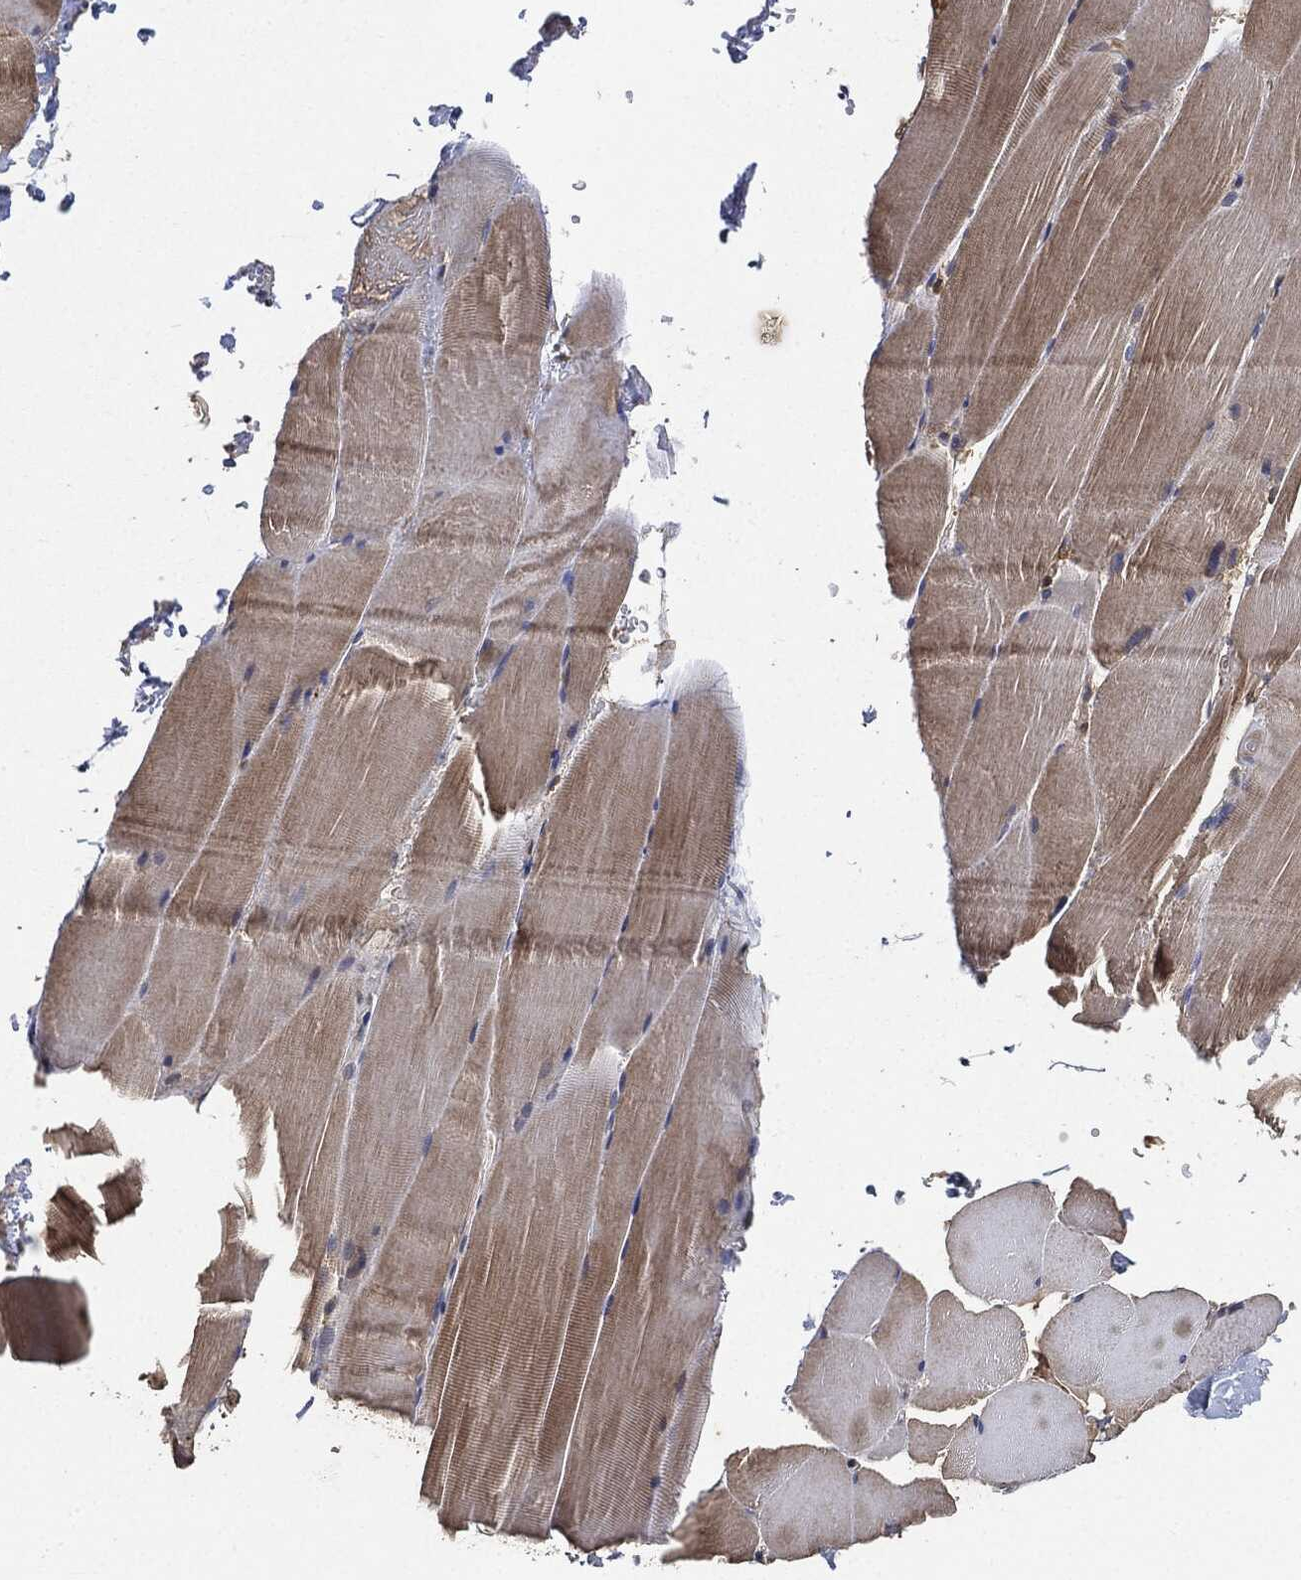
{"staining": {"intensity": "weak", "quantity": ">75%", "location": "cytoplasmic/membranous"}, "tissue": "skeletal muscle", "cell_type": "Myocytes", "image_type": "normal", "snomed": [{"axis": "morphology", "description": "Normal tissue, NOS"}, {"axis": "topography", "description": "Skeletal muscle"}], "caption": "This histopathology image displays IHC staining of benign human skeletal muscle, with low weak cytoplasmic/membranous positivity in about >75% of myocytes.", "gene": "BRAF", "patient": {"sex": "female", "age": 37}}